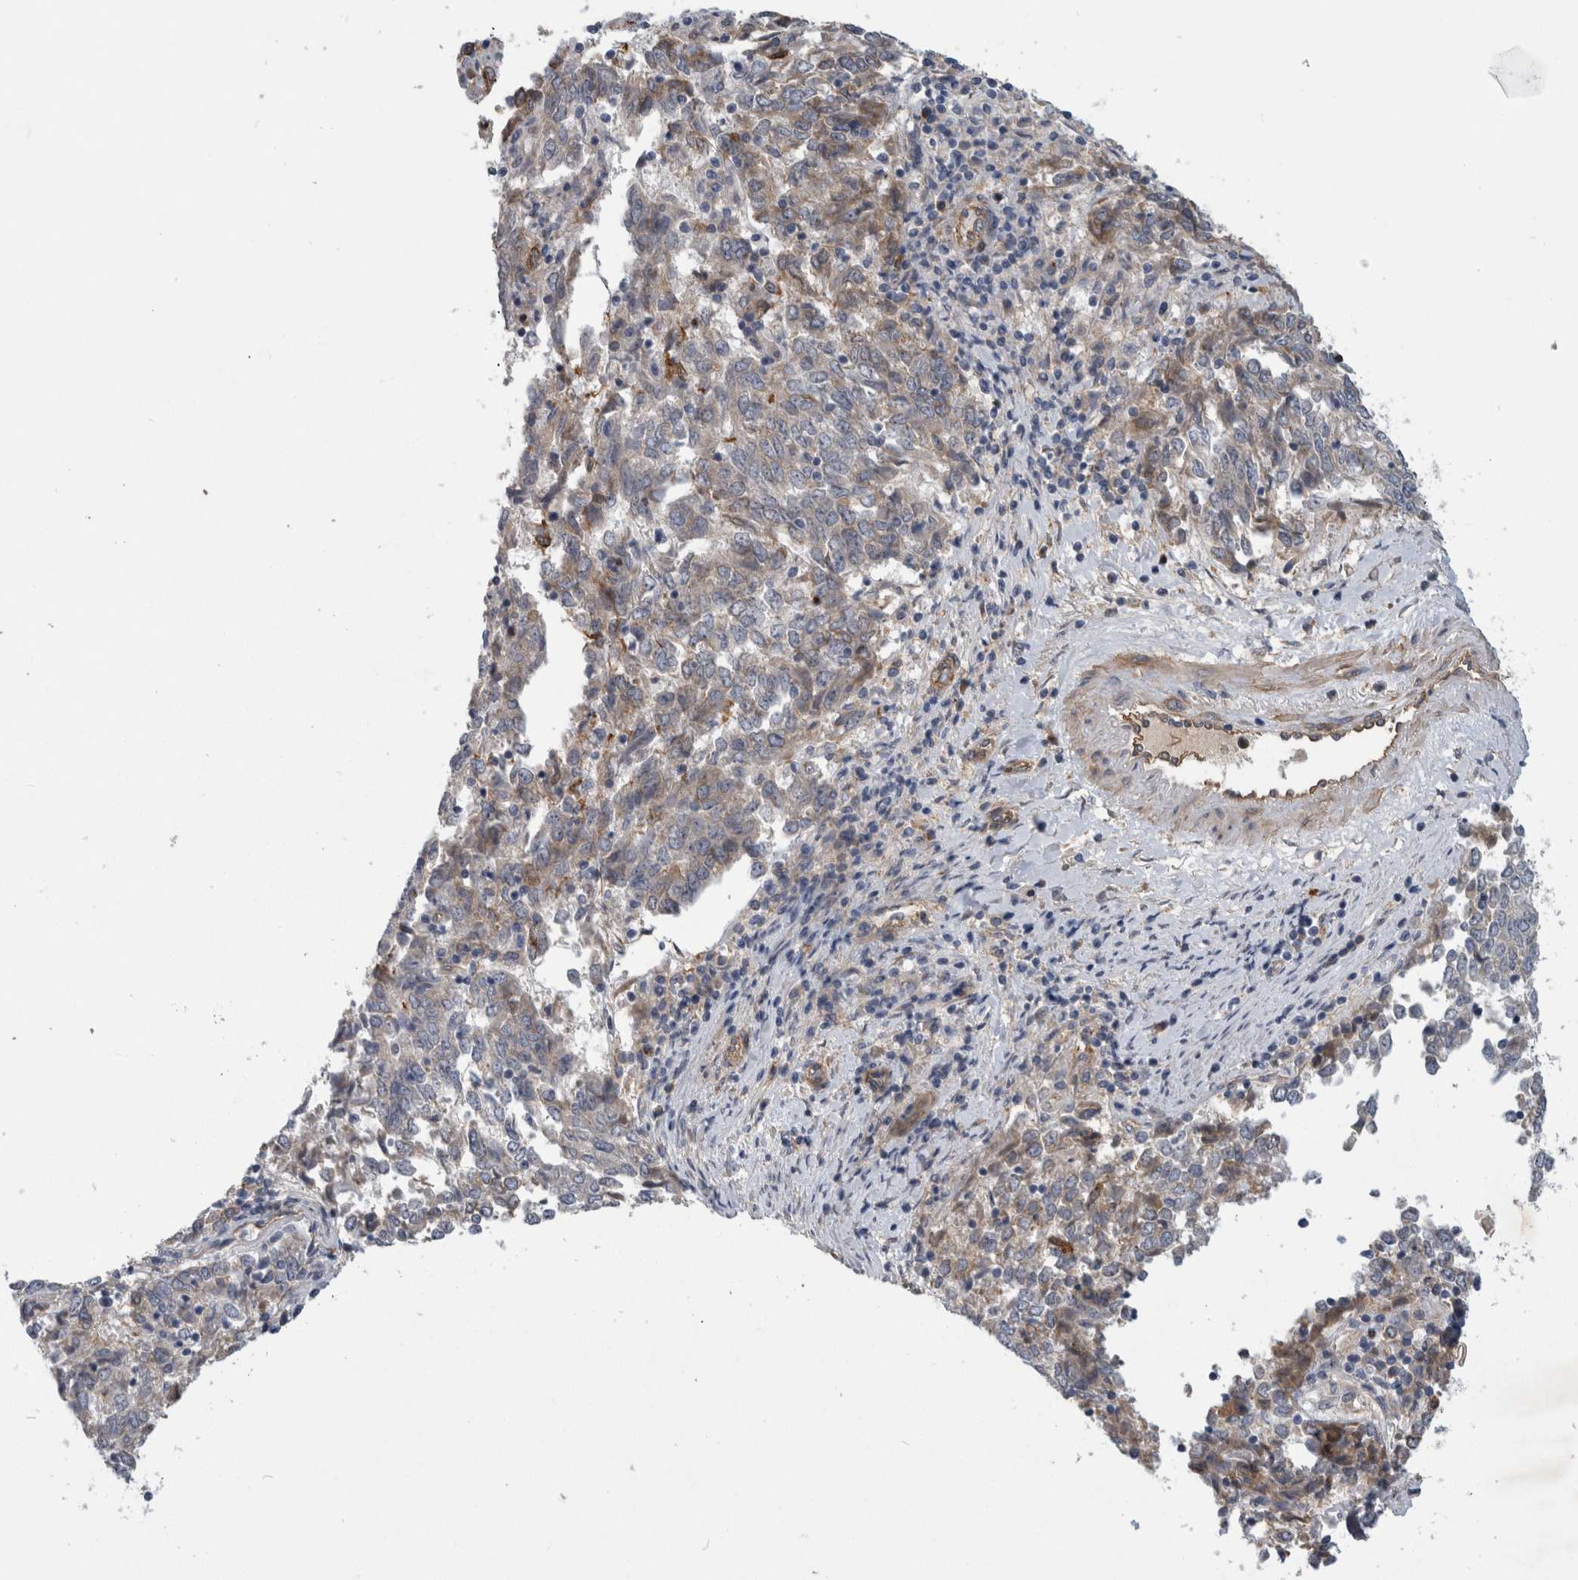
{"staining": {"intensity": "weak", "quantity": "<25%", "location": "cytoplasmic/membranous"}, "tissue": "endometrial cancer", "cell_type": "Tumor cells", "image_type": "cancer", "snomed": [{"axis": "morphology", "description": "Adenocarcinoma, NOS"}, {"axis": "topography", "description": "Endometrium"}], "caption": "This is an immunohistochemistry (IHC) micrograph of endometrial cancer (adenocarcinoma). There is no expression in tumor cells.", "gene": "ANKFY1", "patient": {"sex": "female", "age": 80}}